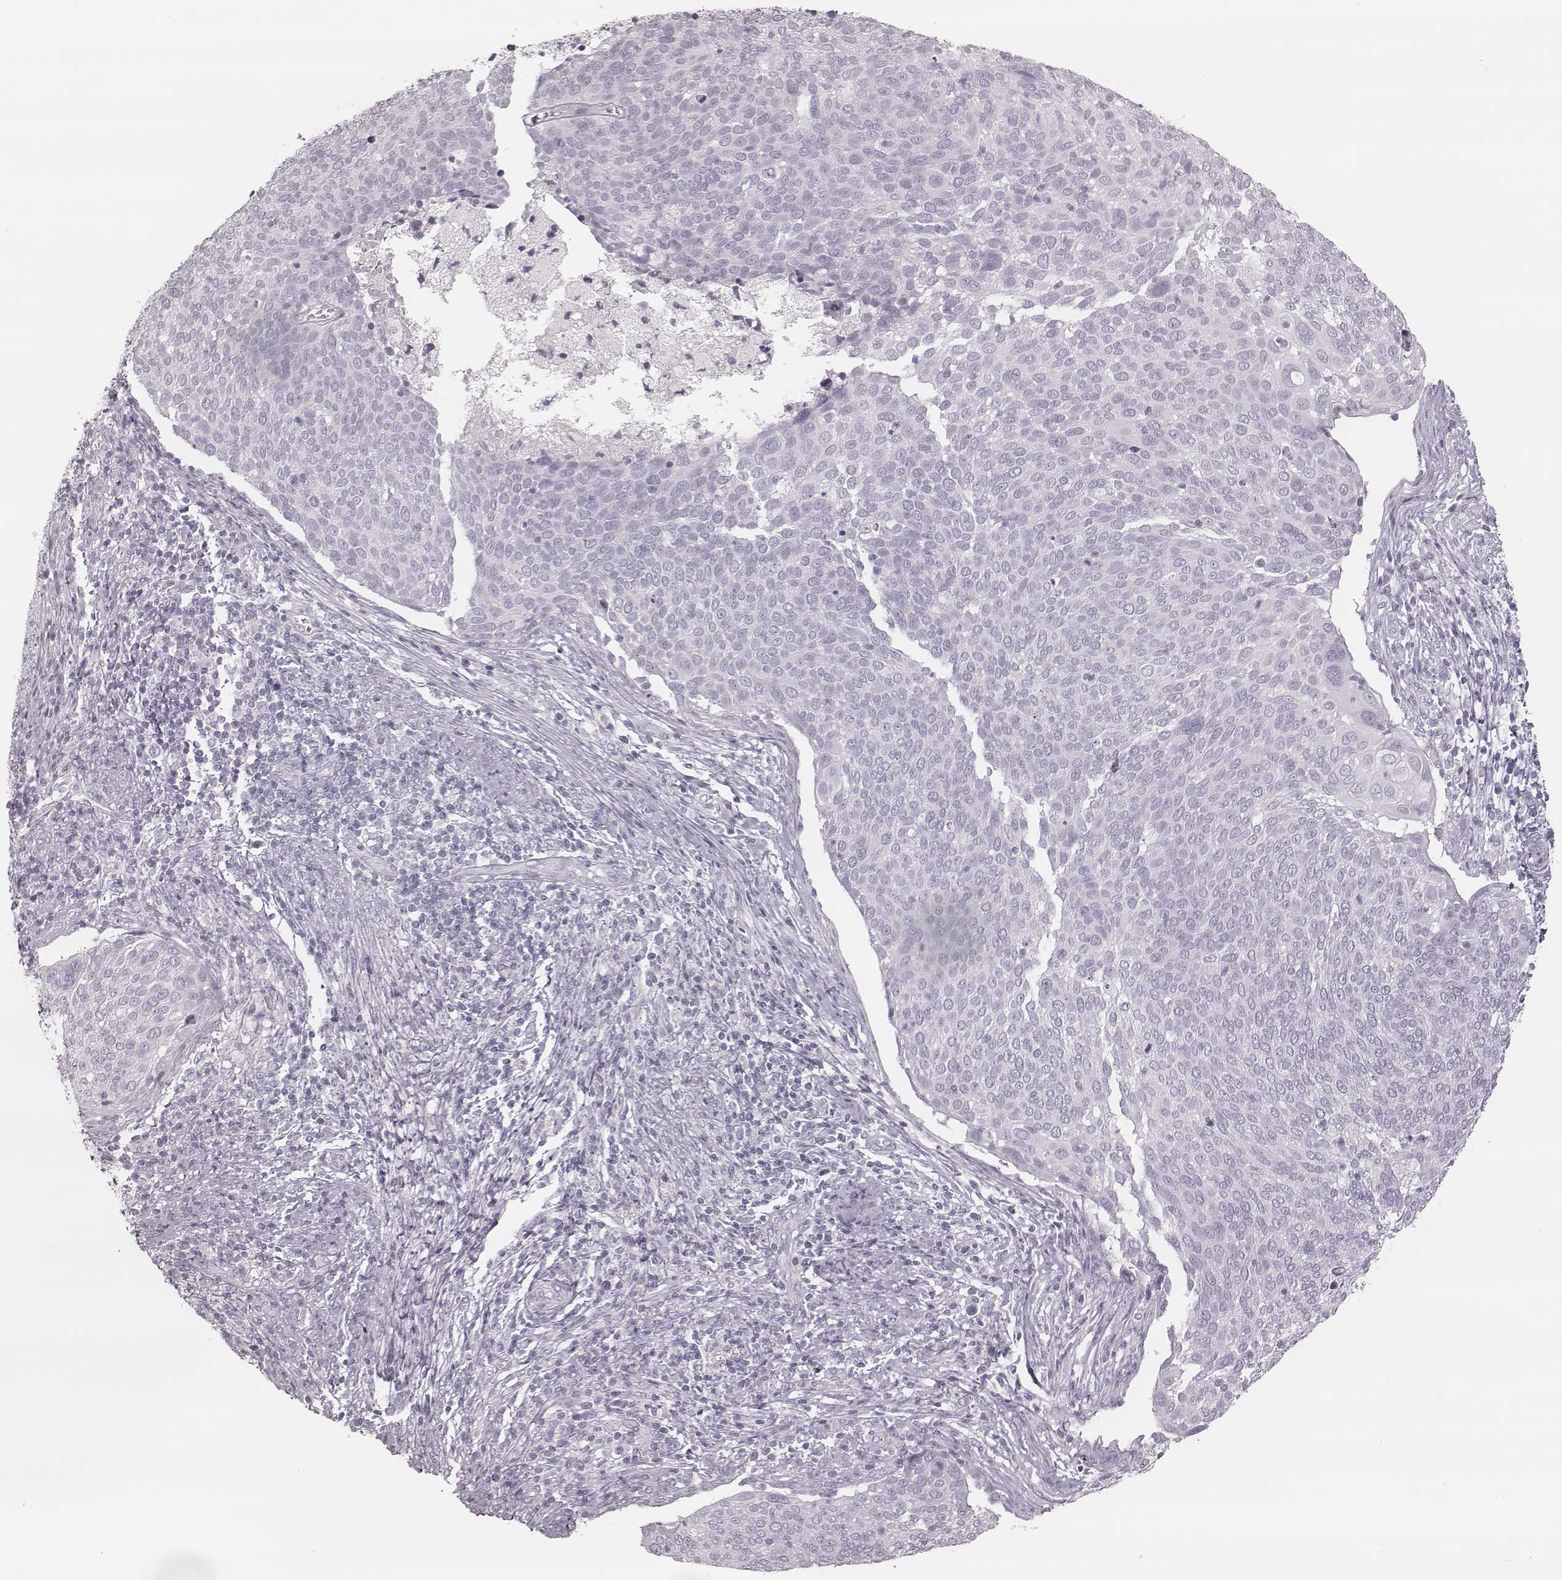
{"staining": {"intensity": "negative", "quantity": "none", "location": "none"}, "tissue": "cervical cancer", "cell_type": "Tumor cells", "image_type": "cancer", "snomed": [{"axis": "morphology", "description": "Squamous cell carcinoma, NOS"}, {"axis": "topography", "description": "Cervix"}], "caption": "Protein analysis of cervical cancer displays no significant expression in tumor cells. Nuclei are stained in blue.", "gene": "MSX1", "patient": {"sex": "female", "age": 39}}